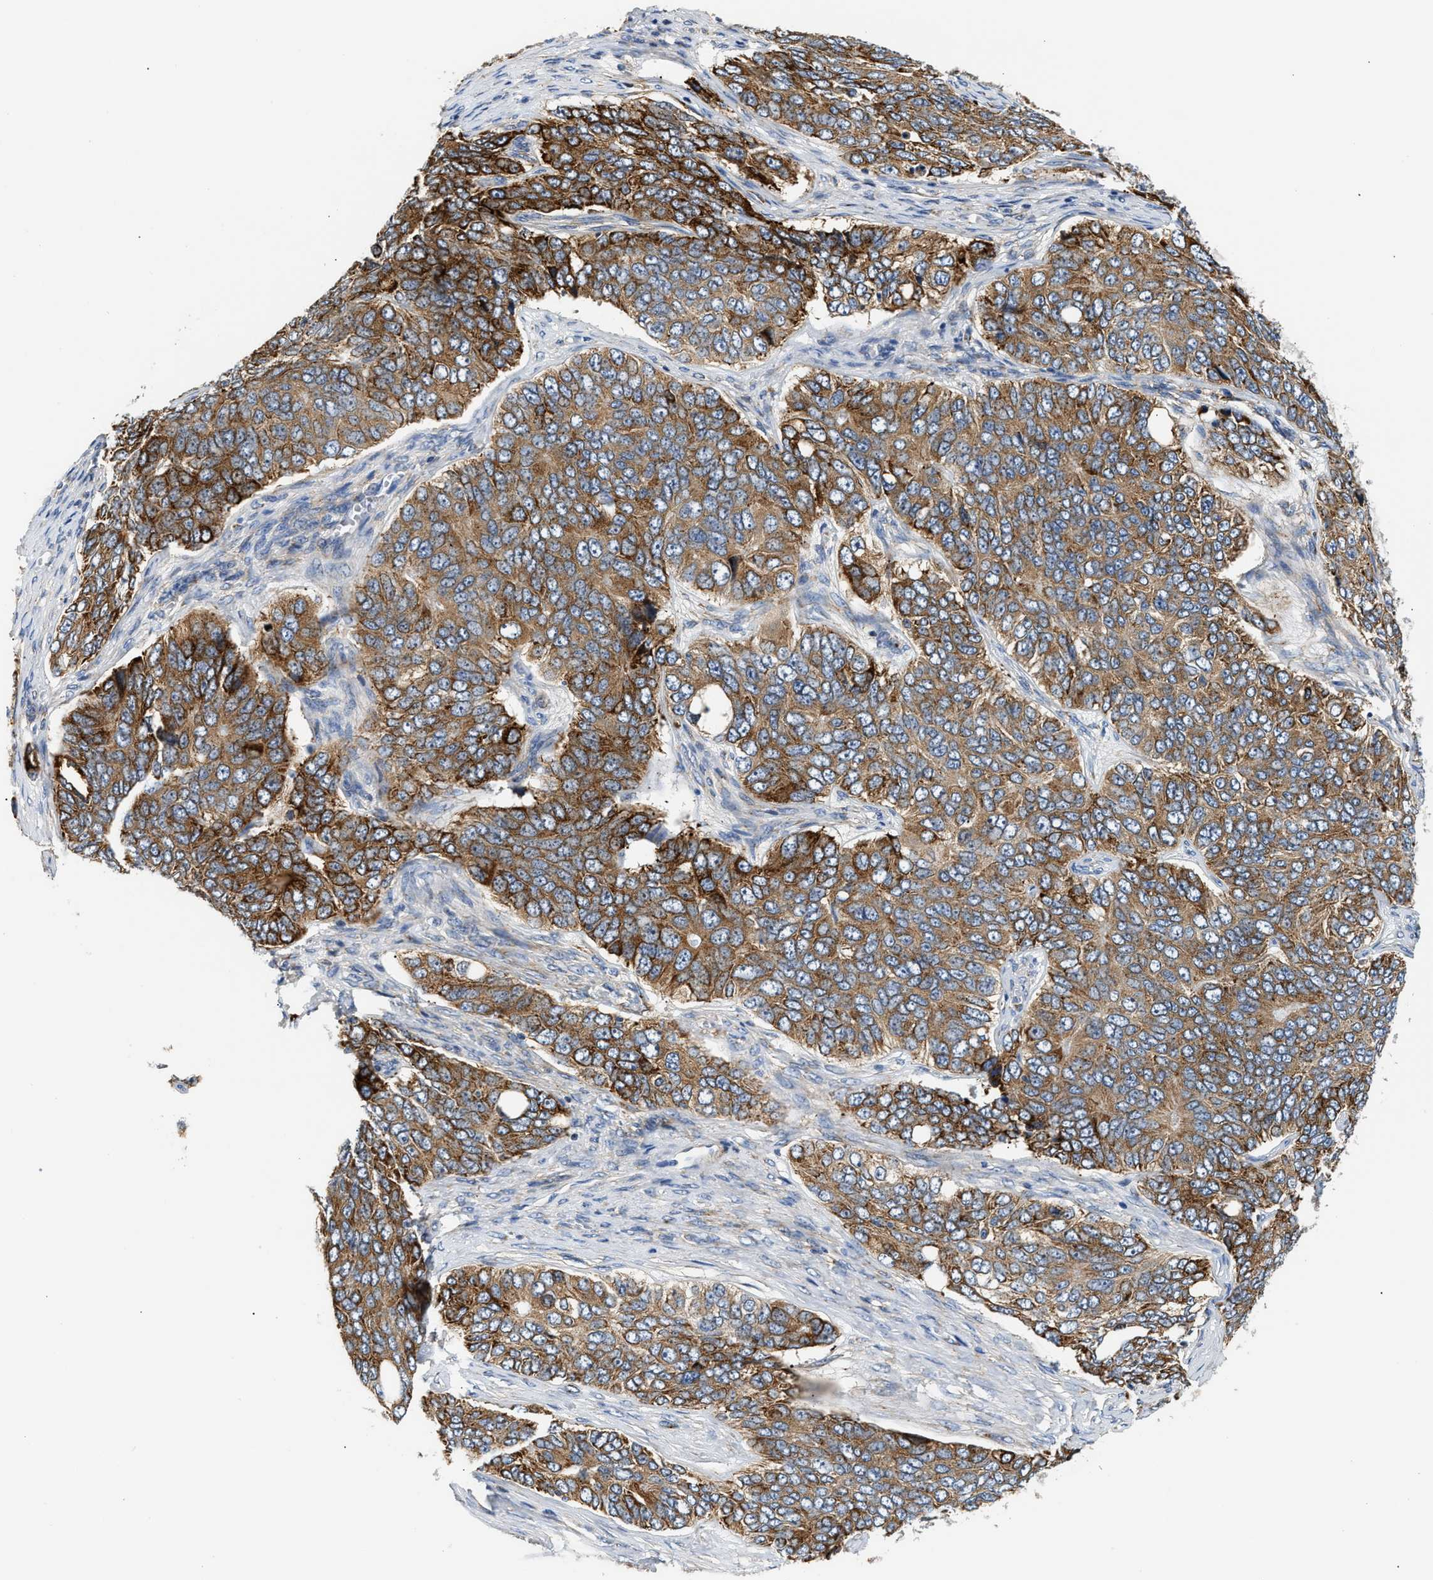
{"staining": {"intensity": "strong", "quantity": ">75%", "location": "cytoplasmic/membranous"}, "tissue": "ovarian cancer", "cell_type": "Tumor cells", "image_type": "cancer", "snomed": [{"axis": "morphology", "description": "Carcinoma, endometroid"}, {"axis": "topography", "description": "Ovary"}], "caption": "Endometroid carcinoma (ovarian) stained with DAB (3,3'-diaminobenzidine) immunohistochemistry (IHC) displays high levels of strong cytoplasmic/membranous expression in about >75% of tumor cells.", "gene": "AMZ1", "patient": {"sex": "female", "age": 51}}